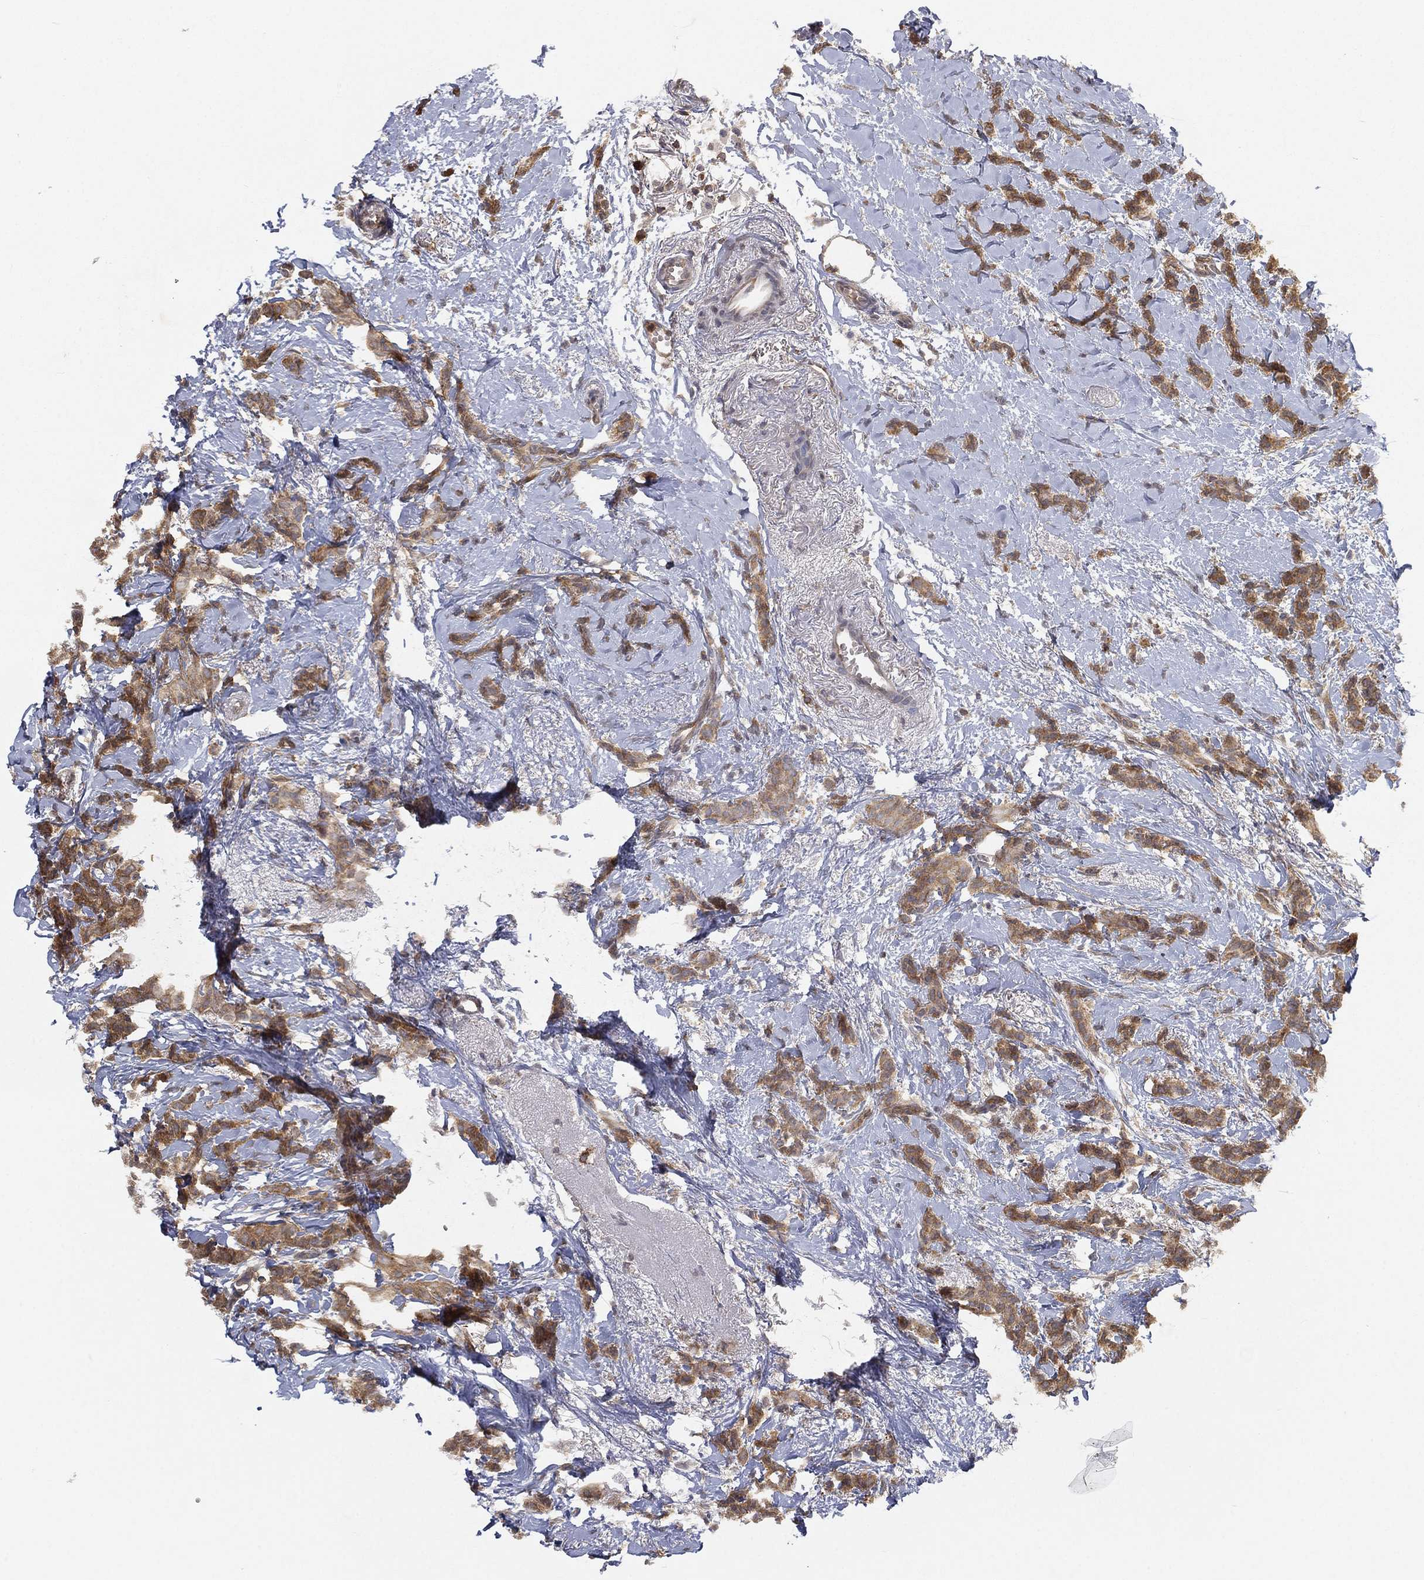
{"staining": {"intensity": "moderate", "quantity": "25%-75%", "location": "cytoplasmic/membranous"}, "tissue": "breast cancer", "cell_type": "Tumor cells", "image_type": "cancer", "snomed": [{"axis": "morphology", "description": "Duct carcinoma"}, {"axis": "topography", "description": "Breast"}], "caption": "This histopathology image shows breast cancer stained with IHC to label a protein in brown. The cytoplasmic/membranous of tumor cells show moderate positivity for the protein. Nuclei are counter-stained blue.", "gene": "UBA5", "patient": {"sex": "female", "age": 85}}